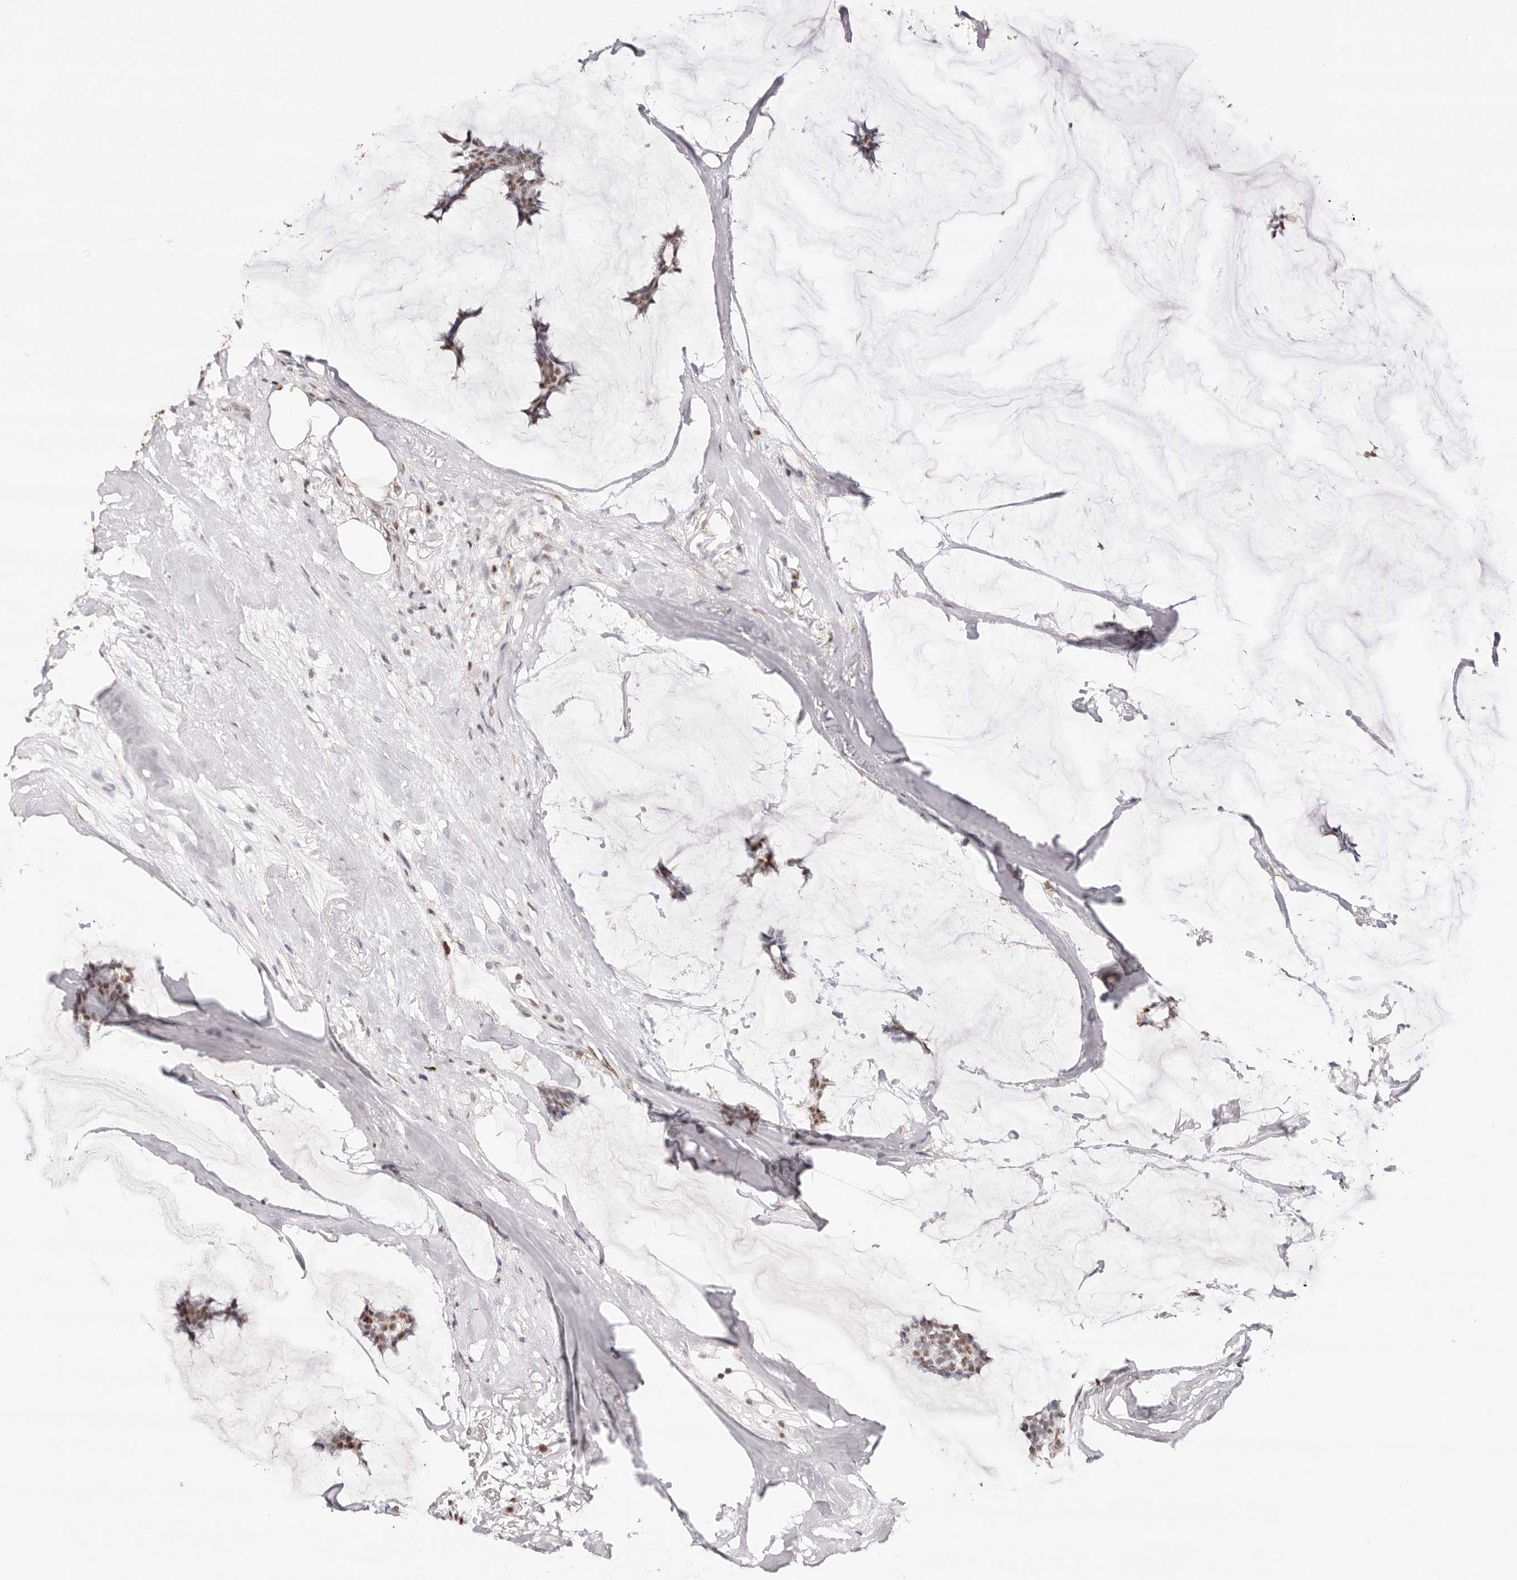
{"staining": {"intensity": "moderate", "quantity": ">75%", "location": "nuclear"}, "tissue": "breast cancer", "cell_type": "Tumor cells", "image_type": "cancer", "snomed": [{"axis": "morphology", "description": "Duct carcinoma"}, {"axis": "topography", "description": "Breast"}], "caption": "The immunohistochemical stain labels moderate nuclear staining in tumor cells of breast cancer (invasive ductal carcinoma) tissue.", "gene": "TKT", "patient": {"sex": "female", "age": 93}}